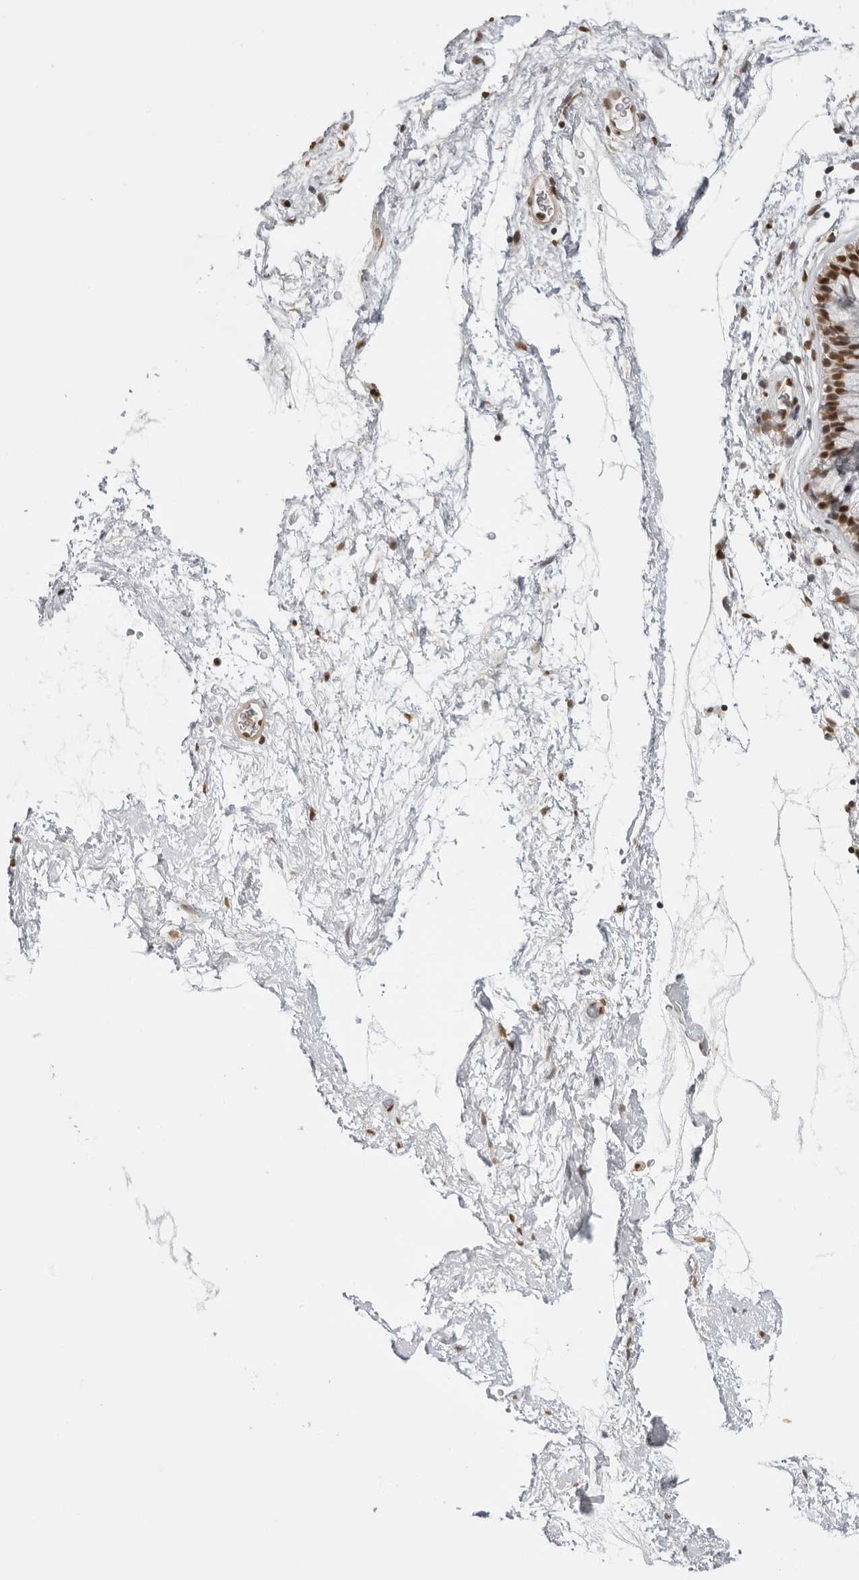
{"staining": {"intensity": "strong", "quantity": ">75%", "location": "nuclear"}, "tissue": "nasopharynx", "cell_type": "Respiratory epithelial cells", "image_type": "normal", "snomed": [{"axis": "morphology", "description": "Normal tissue, NOS"}, {"axis": "morphology", "description": "Inflammation, NOS"}, {"axis": "topography", "description": "Nasopharynx"}], "caption": "An image of nasopharynx stained for a protein reveals strong nuclear brown staining in respiratory epithelial cells. The staining is performed using DAB (3,3'-diaminobenzidine) brown chromogen to label protein expression. The nuclei are counter-stained blue using hematoxylin.", "gene": "RPA2", "patient": {"sex": "male", "age": 48}}